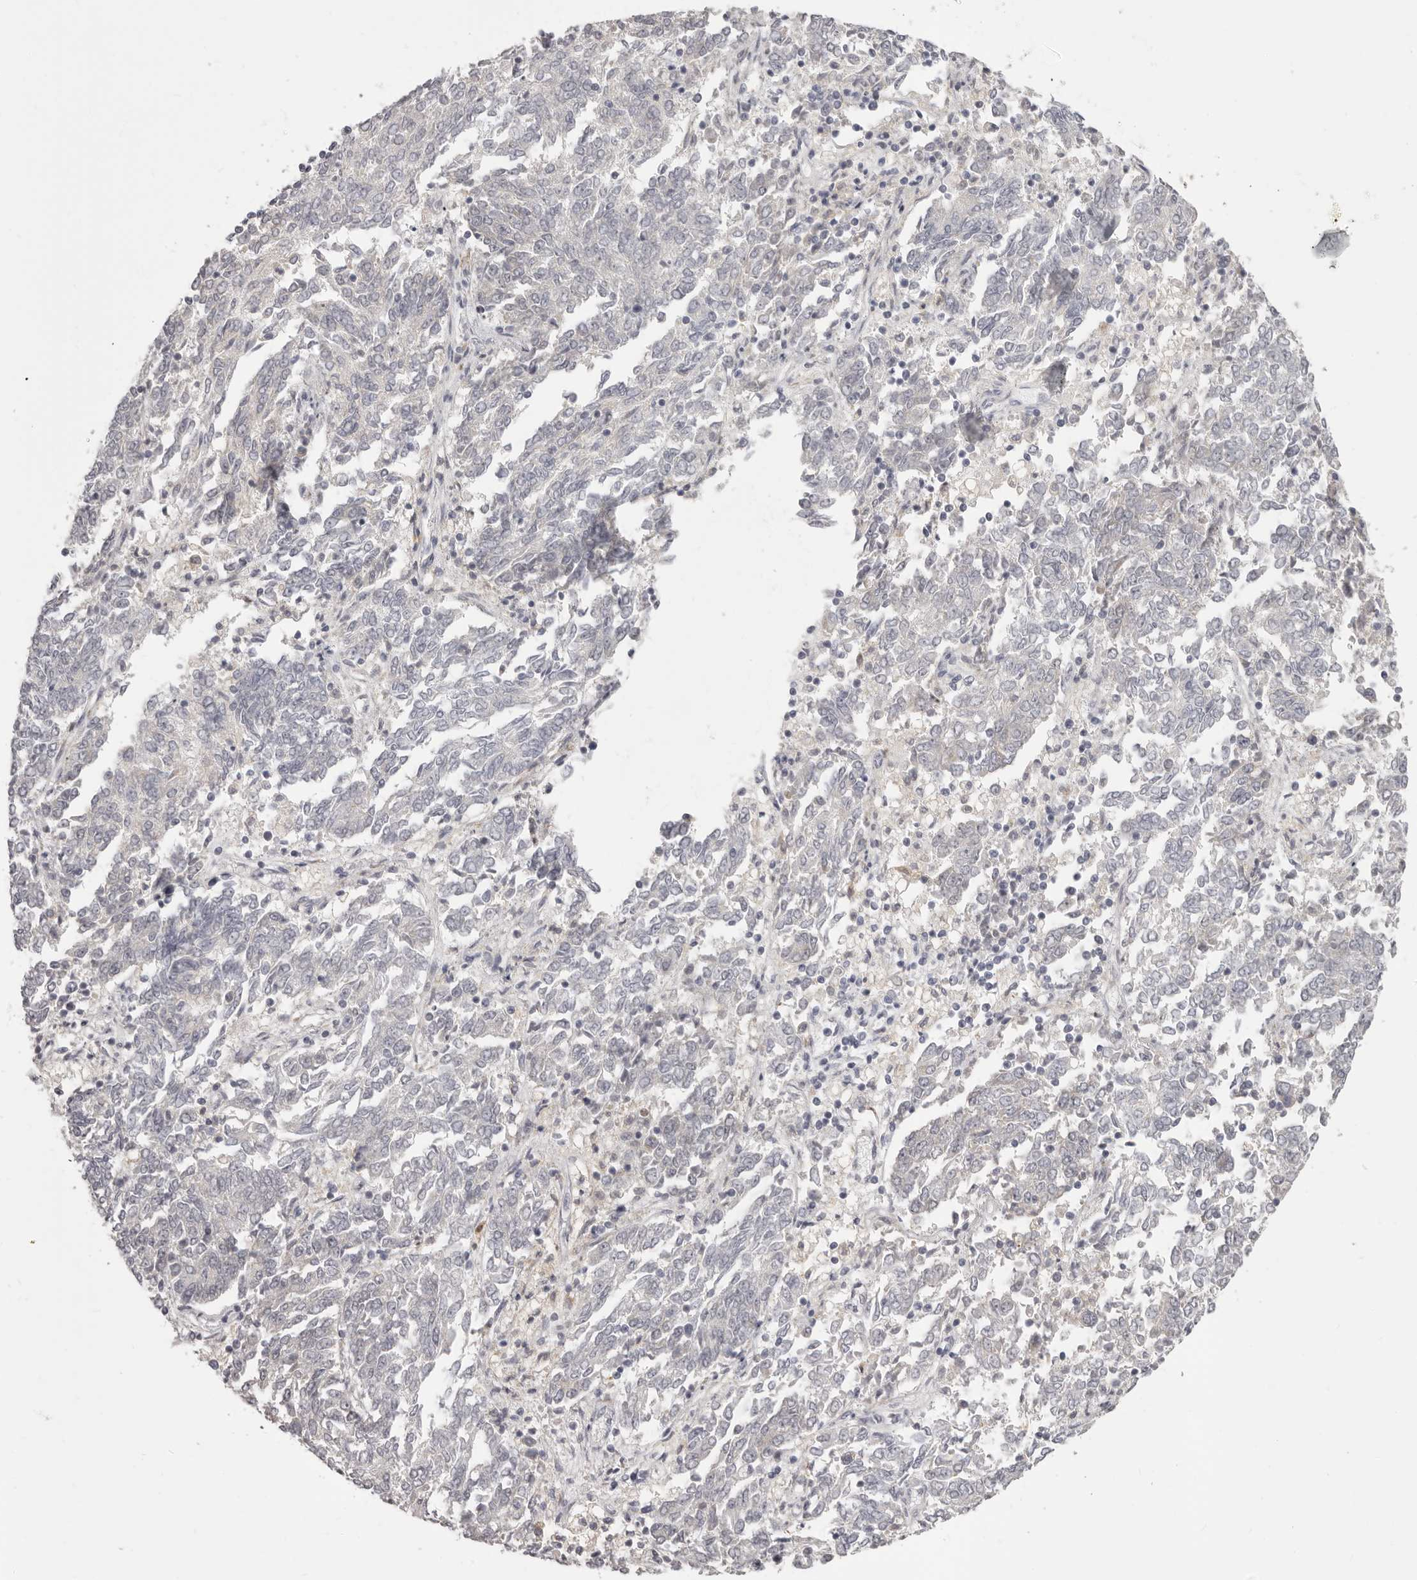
{"staining": {"intensity": "negative", "quantity": "none", "location": "none"}, "tissue": "endometrial cancer", "cell_type": "Tumor cells", "image_type": "cancer", "snomed": [{"axis": "morphology", "description": "Adenocarcinoma, NOS"}, {"axis": "topography", "description": "Endometrium"}], "caption": "This image is of endometrial cancer (adenocarcinoma) stained with immunohistochemistry to label a protein in brown with the nuclei are counter-stained blue. There is no staining in tumor cells.", "gene": "OTUD3", "patient": {"sex": "female", "age": 80}}